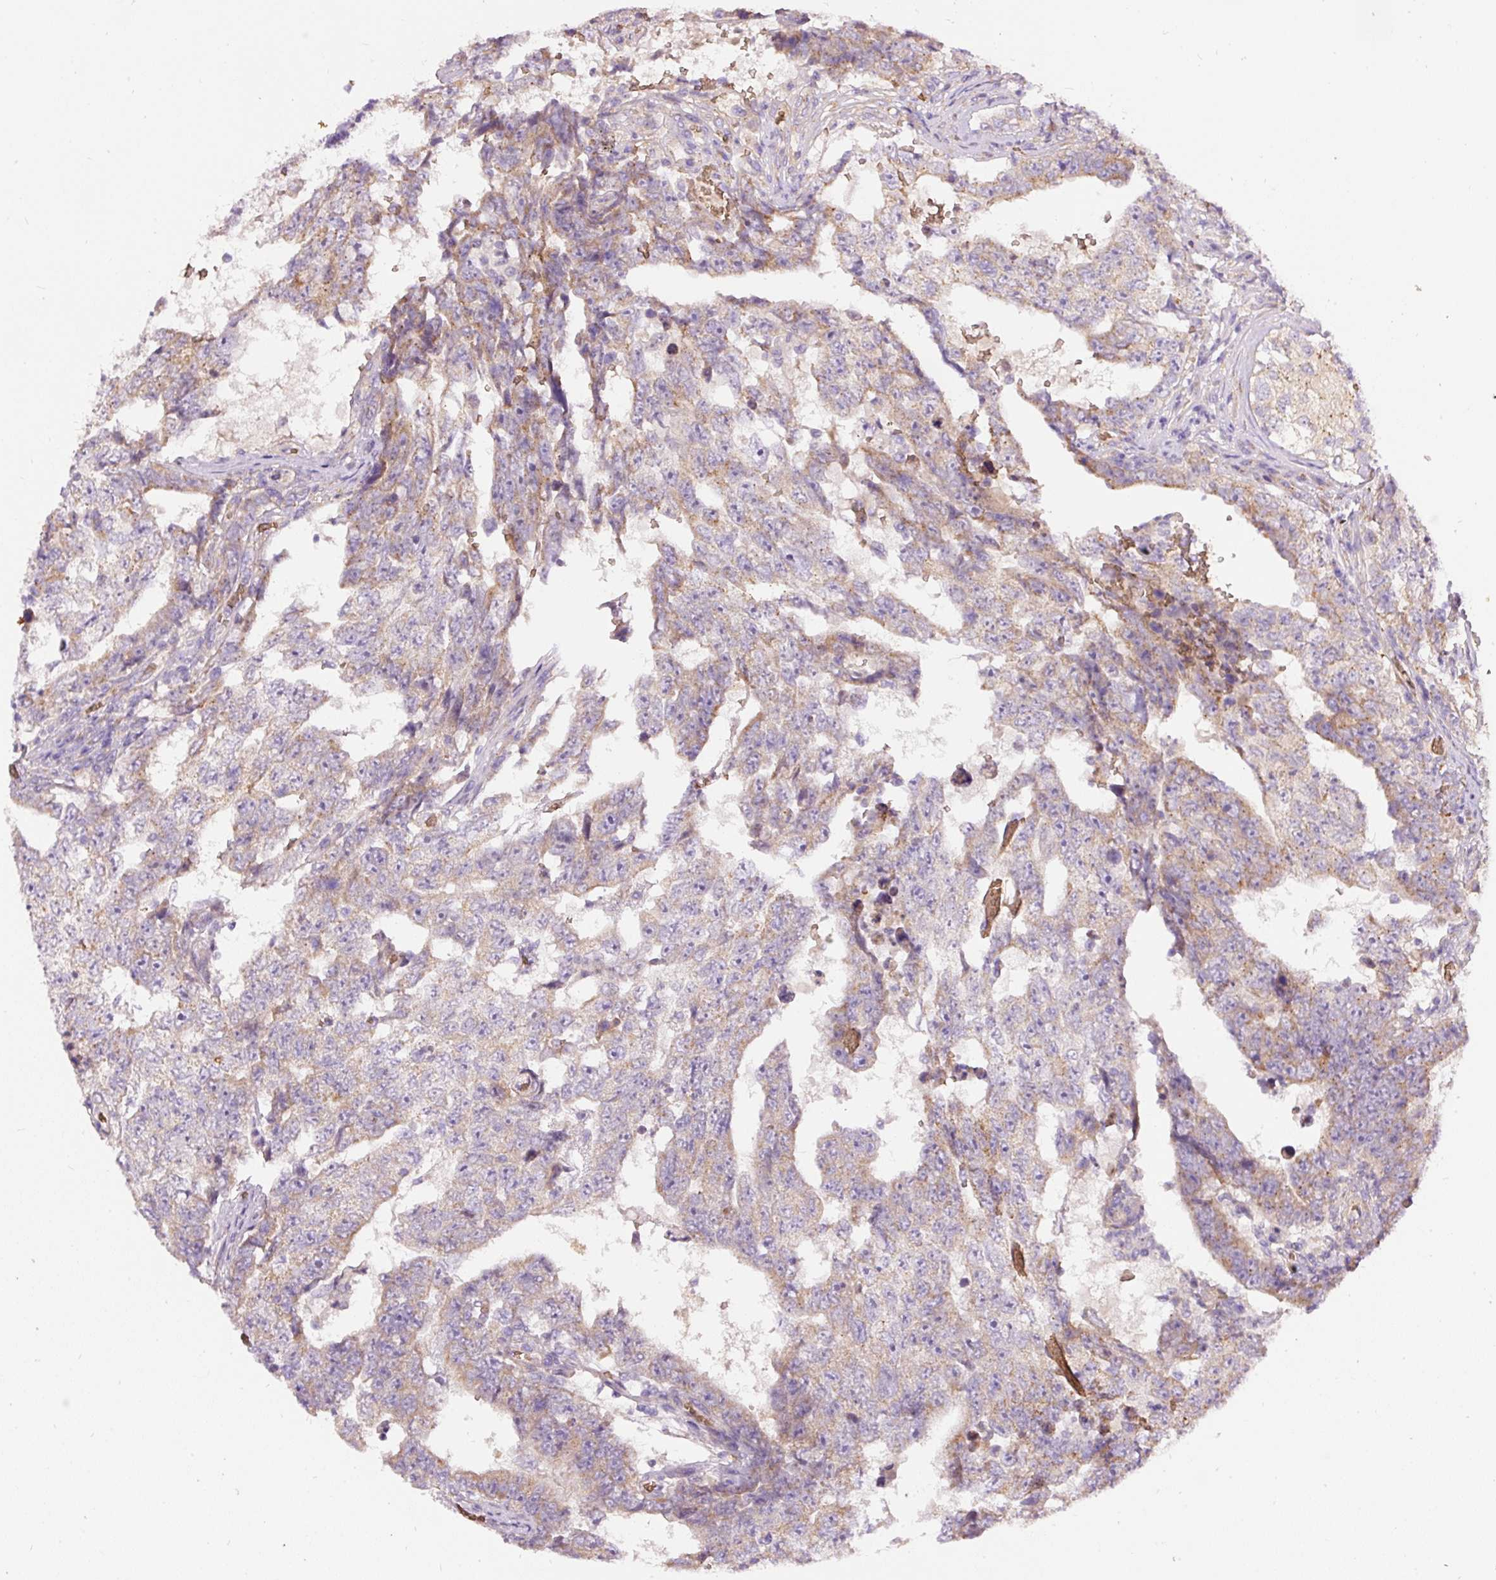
{"staining": {"intensity": "weak", "quantity": "<25%", "location": "cytoplasmic/membranous"}, "tissue": "testis cancer", "cell_type": "Tumor cells", "image_type": "cancer", "snomed": [{"axis": "morphology", "description": "Carcinoma, Embryonal, NOS"}, {"axis": "topography", "description": "Testis"}], "caption": "There is no significant positivity in tumor cells of testis cancer. (DAB (3,3'-diaminobenzidine) immunohistochemistry (IHC), high magnification).", "gene": "PRRC2A", "patient": {"sex": "male", "age": 25}}